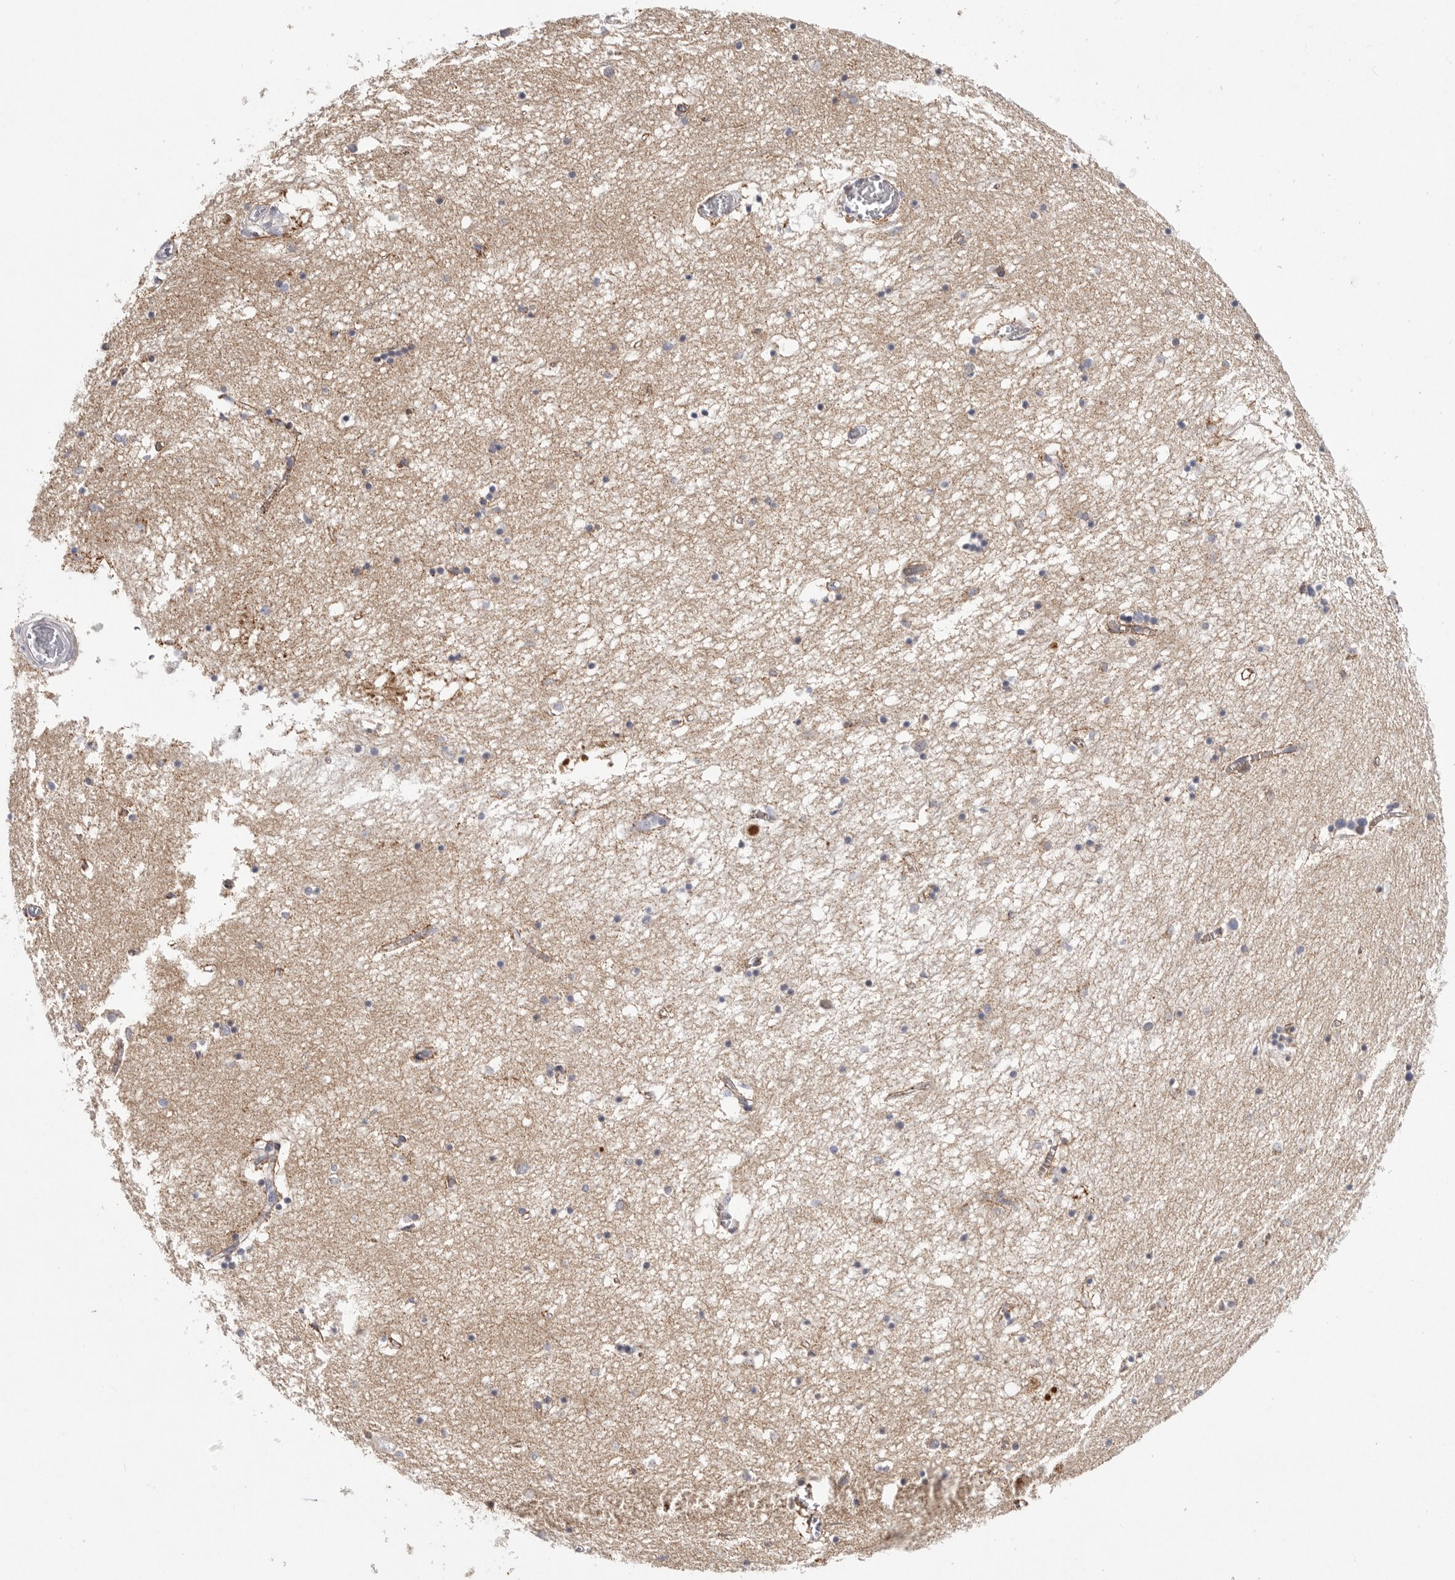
{"staining": {"intensity": "moderate", "quantity": "<25%", "location": "cytoplasmic/membranous"}, "tissue": "hippocampus", "cell_type": "Glial cells", "image_type": "normal", "snomed": [{"axis": "morphology", "description": "Normal tissue, NOS"}, {"axis": "topography", "description": "Hippocampus"}], "caption": "Immunohistochemistry (IHC) (DAB (3,3'-diaminobenzidine)) staining of unremarkable hippocampus demonstrates moderate cytoplasmic/membranous protein positivity in approximately <25% of glial cells. The staining is performed using DAB brown chromogen to label protein expression. The nuclei are counter-stained blue using hematoxylin.", "gene": "ELP3", "patient": {"sex": "male", "age": 70}}